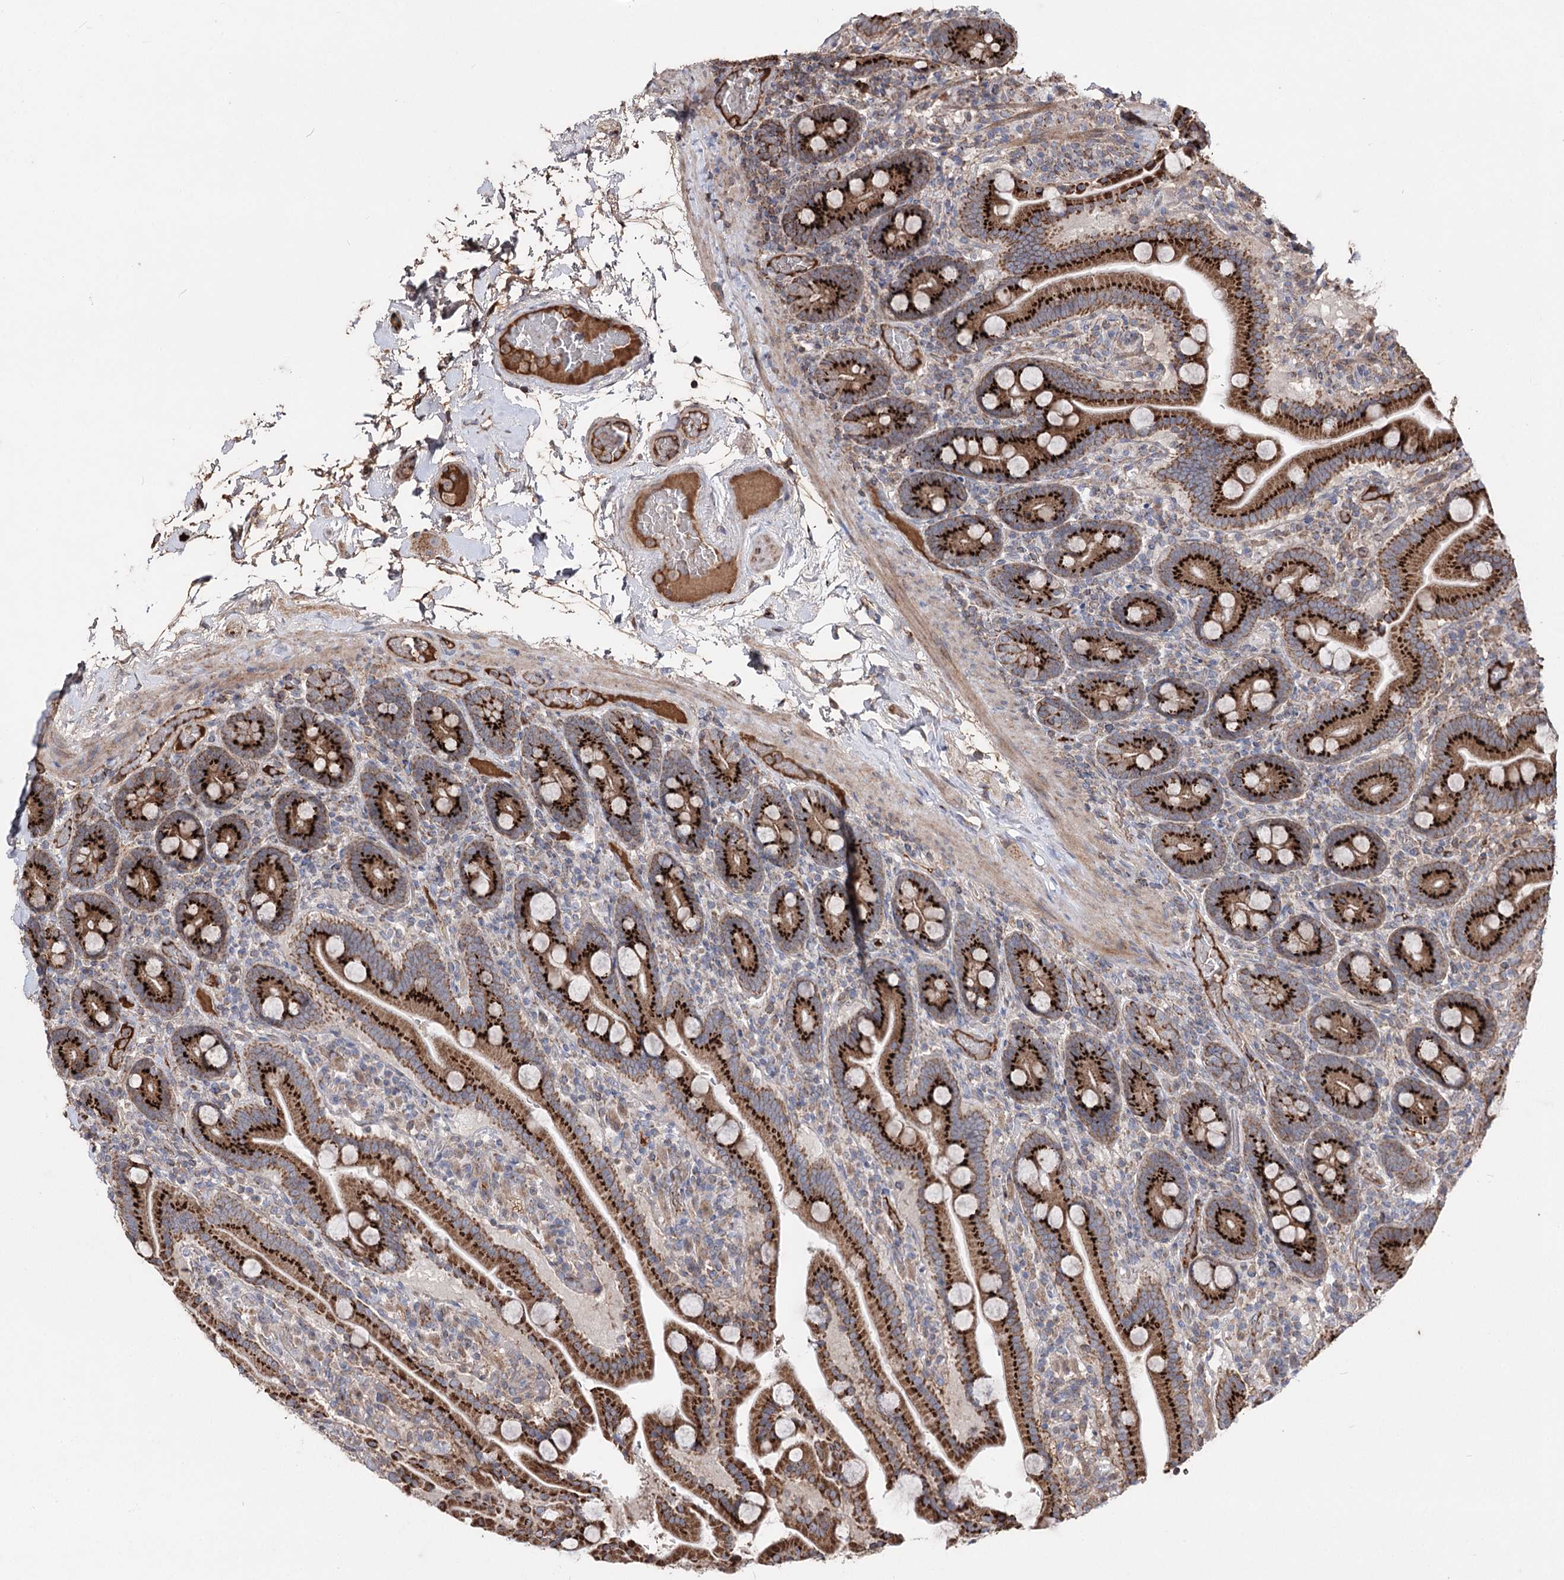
{"staining": {"intensity": "strong", "quantity": ">75%", "location": "cytoplasmic/membranous"}, "tissue": "duodenum", "cell_type": "Glandular cells", "image_type": "normal", "snomed": [{"axis": "morphology", "description": "Normal tissue, NOS"}, {"axis": "topography", "description": "Duodenum"}], "caption": "Brown immunohistochemical staining in benign duodenum reveals strong cytoplasmic/membranous expression in about >75% of glandular cells.", "gene": "ARHGAP20", "patient": {"sex": "male", "age": 55}}